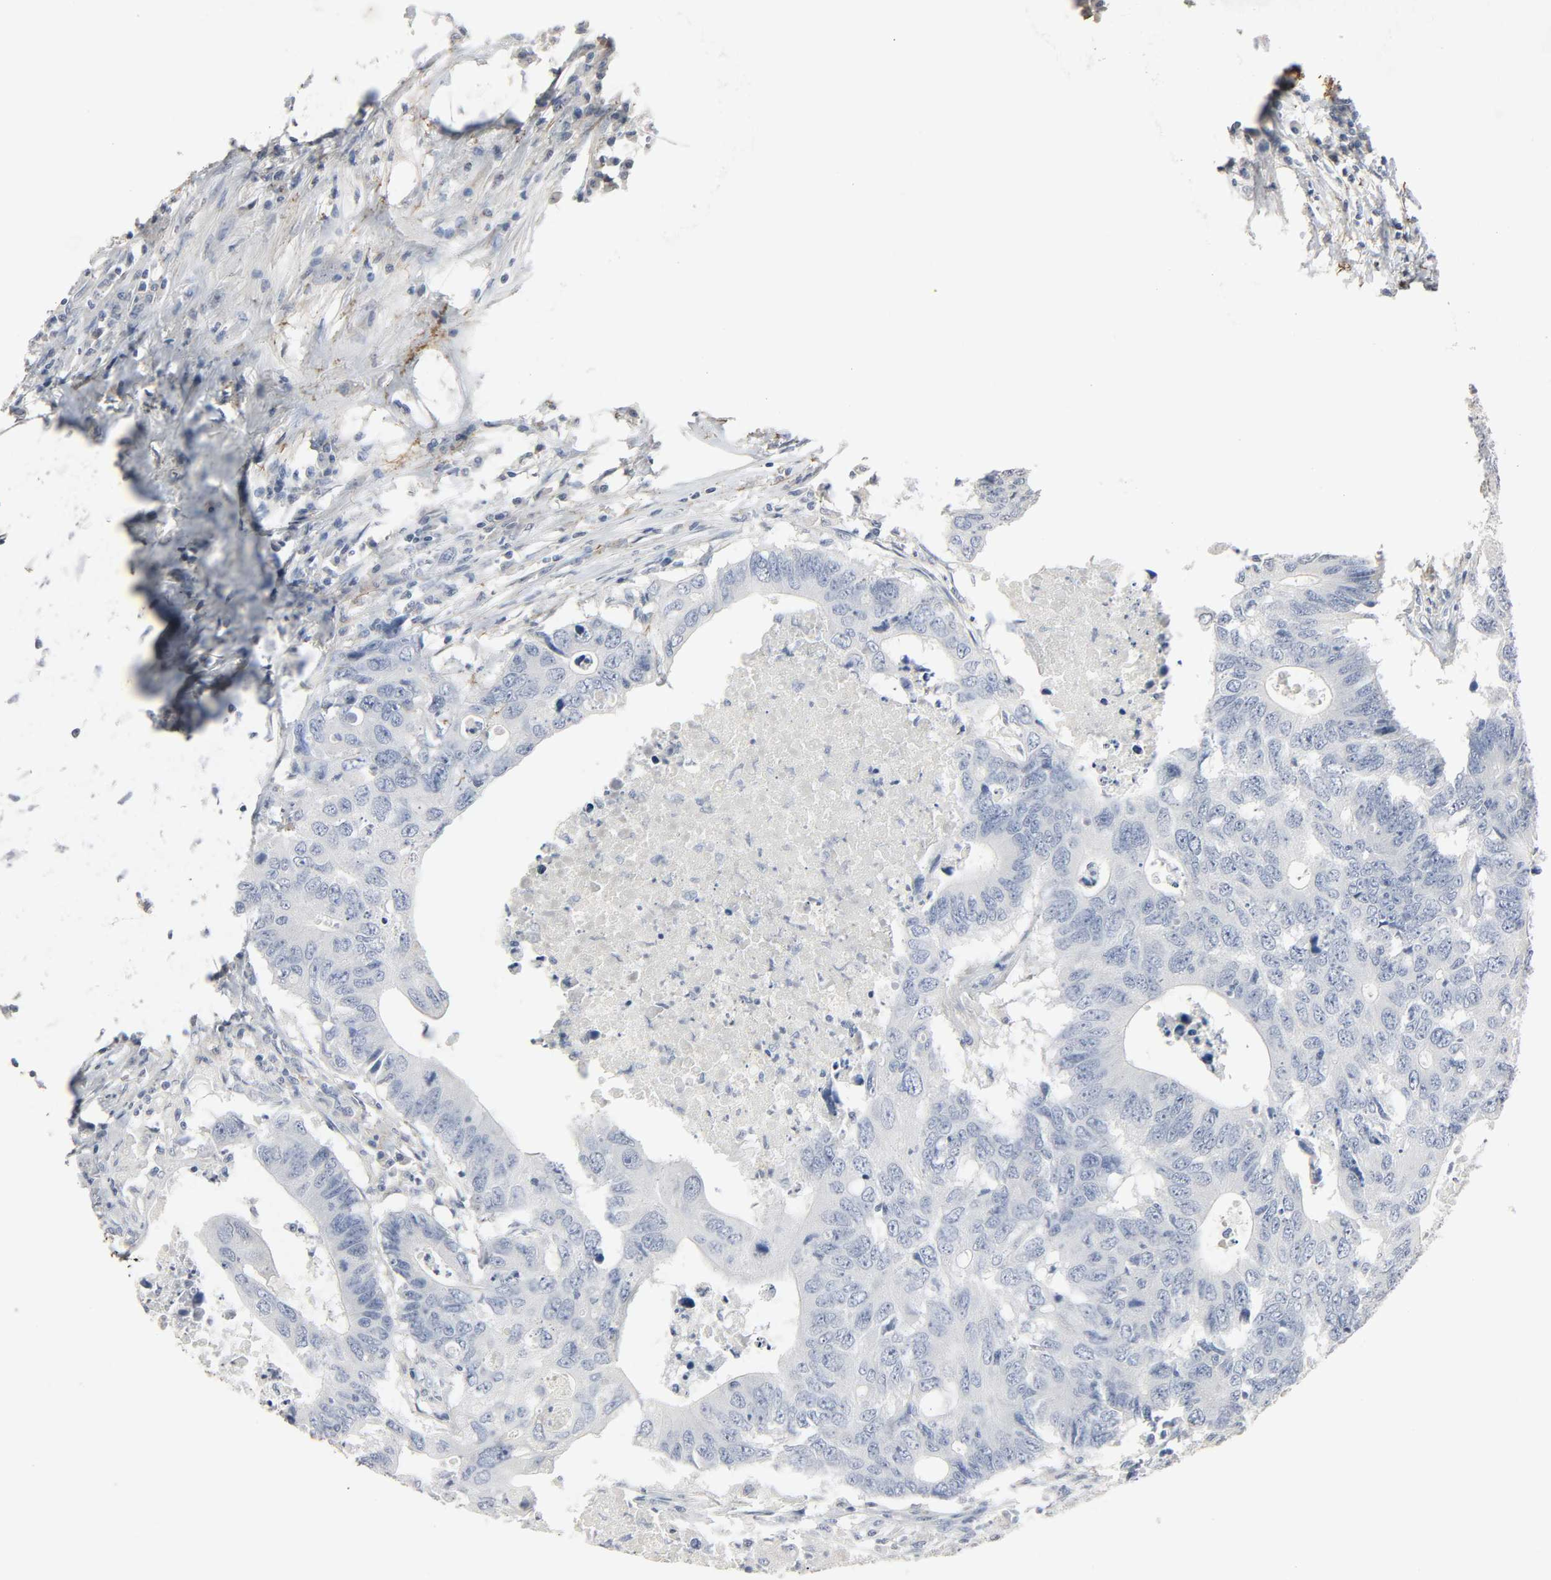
{"staining": {"intensity": "negative", "quantity": "none", "location": "none"}, "tissue": "colorectal cancer", "cell_type": "Tumor cells", "image_type": "cancer", "snomed": [{"axis": "morphology", "description": "Adenocarcinoma, NOS"}, {"axis": "topography", "description": "Colon"}], "caption": "This histopathology image is of colorectal cancer (adenocarcinoma) stained with immunohistochemistry to label a protein in brown with the nuclei are counter-stained blue. There is no staining in tumor cells.", "gene": "FBLN5", "patient": {"sex": "male", "age": 71}}